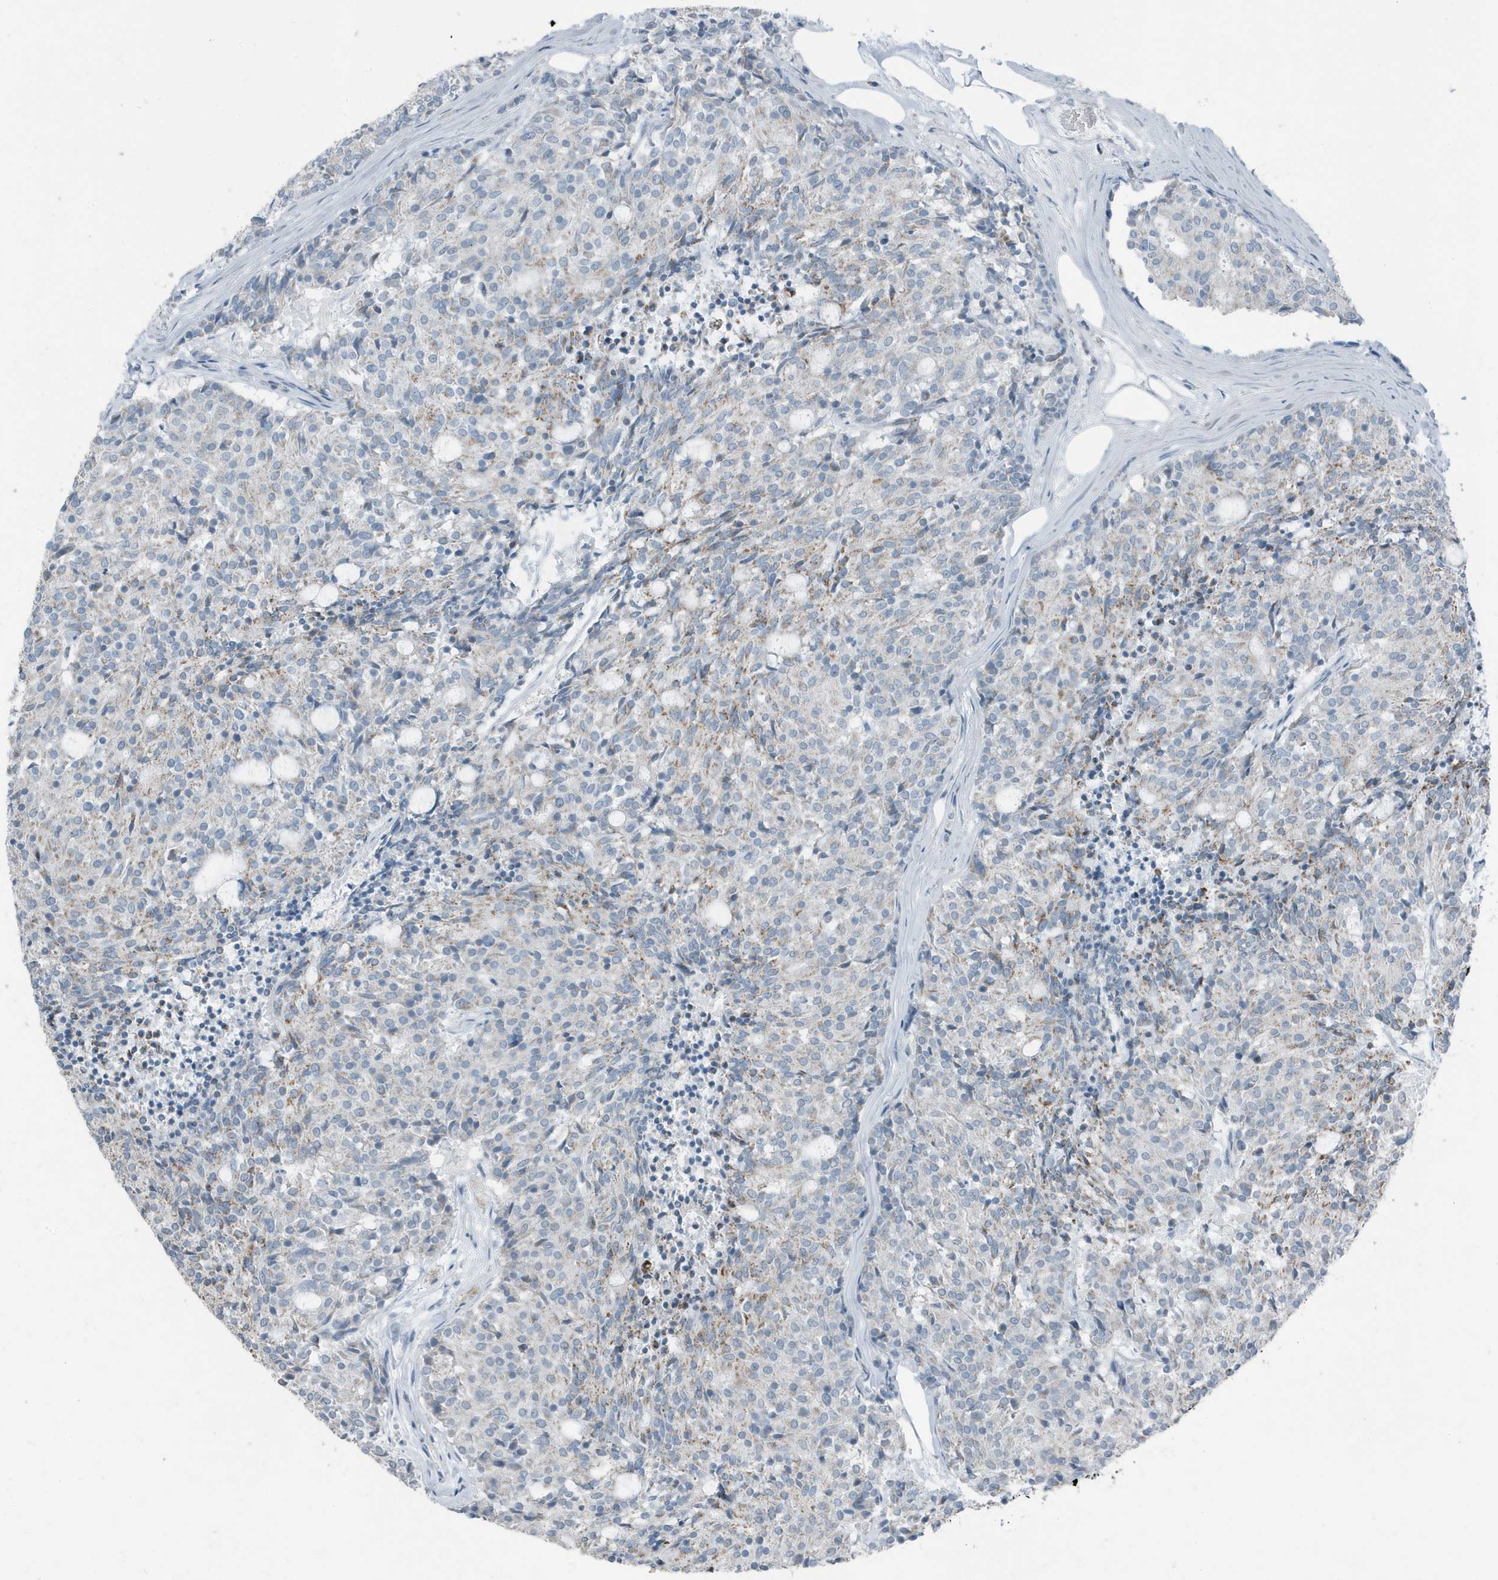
{"staining": {"intensity": "weak", "quantity": "<25%", "location": "cytoplasmic/membranous"}, "tissue": "carcinoid", "cell_type": "Tumor cells", "image_type": "cancer", "snomed": [{"axis": "morphology", "description": "Carcinoid, malignant, NOS"}, {"axis": "topography", "description": "Pancreas"}], "caption": "A high-resolution histopathology image shows immunohistochemistry (IHC) staining of carcinoid, which demonstrates no significant expression in tumor cells. Brightfield microscopy of immunohistochemistry stained with DAB (brown) and hematoxylin (blue), captured at high magnification.", "gene": "FAM162A", "patient": {"sex": "female", "age": 54}}